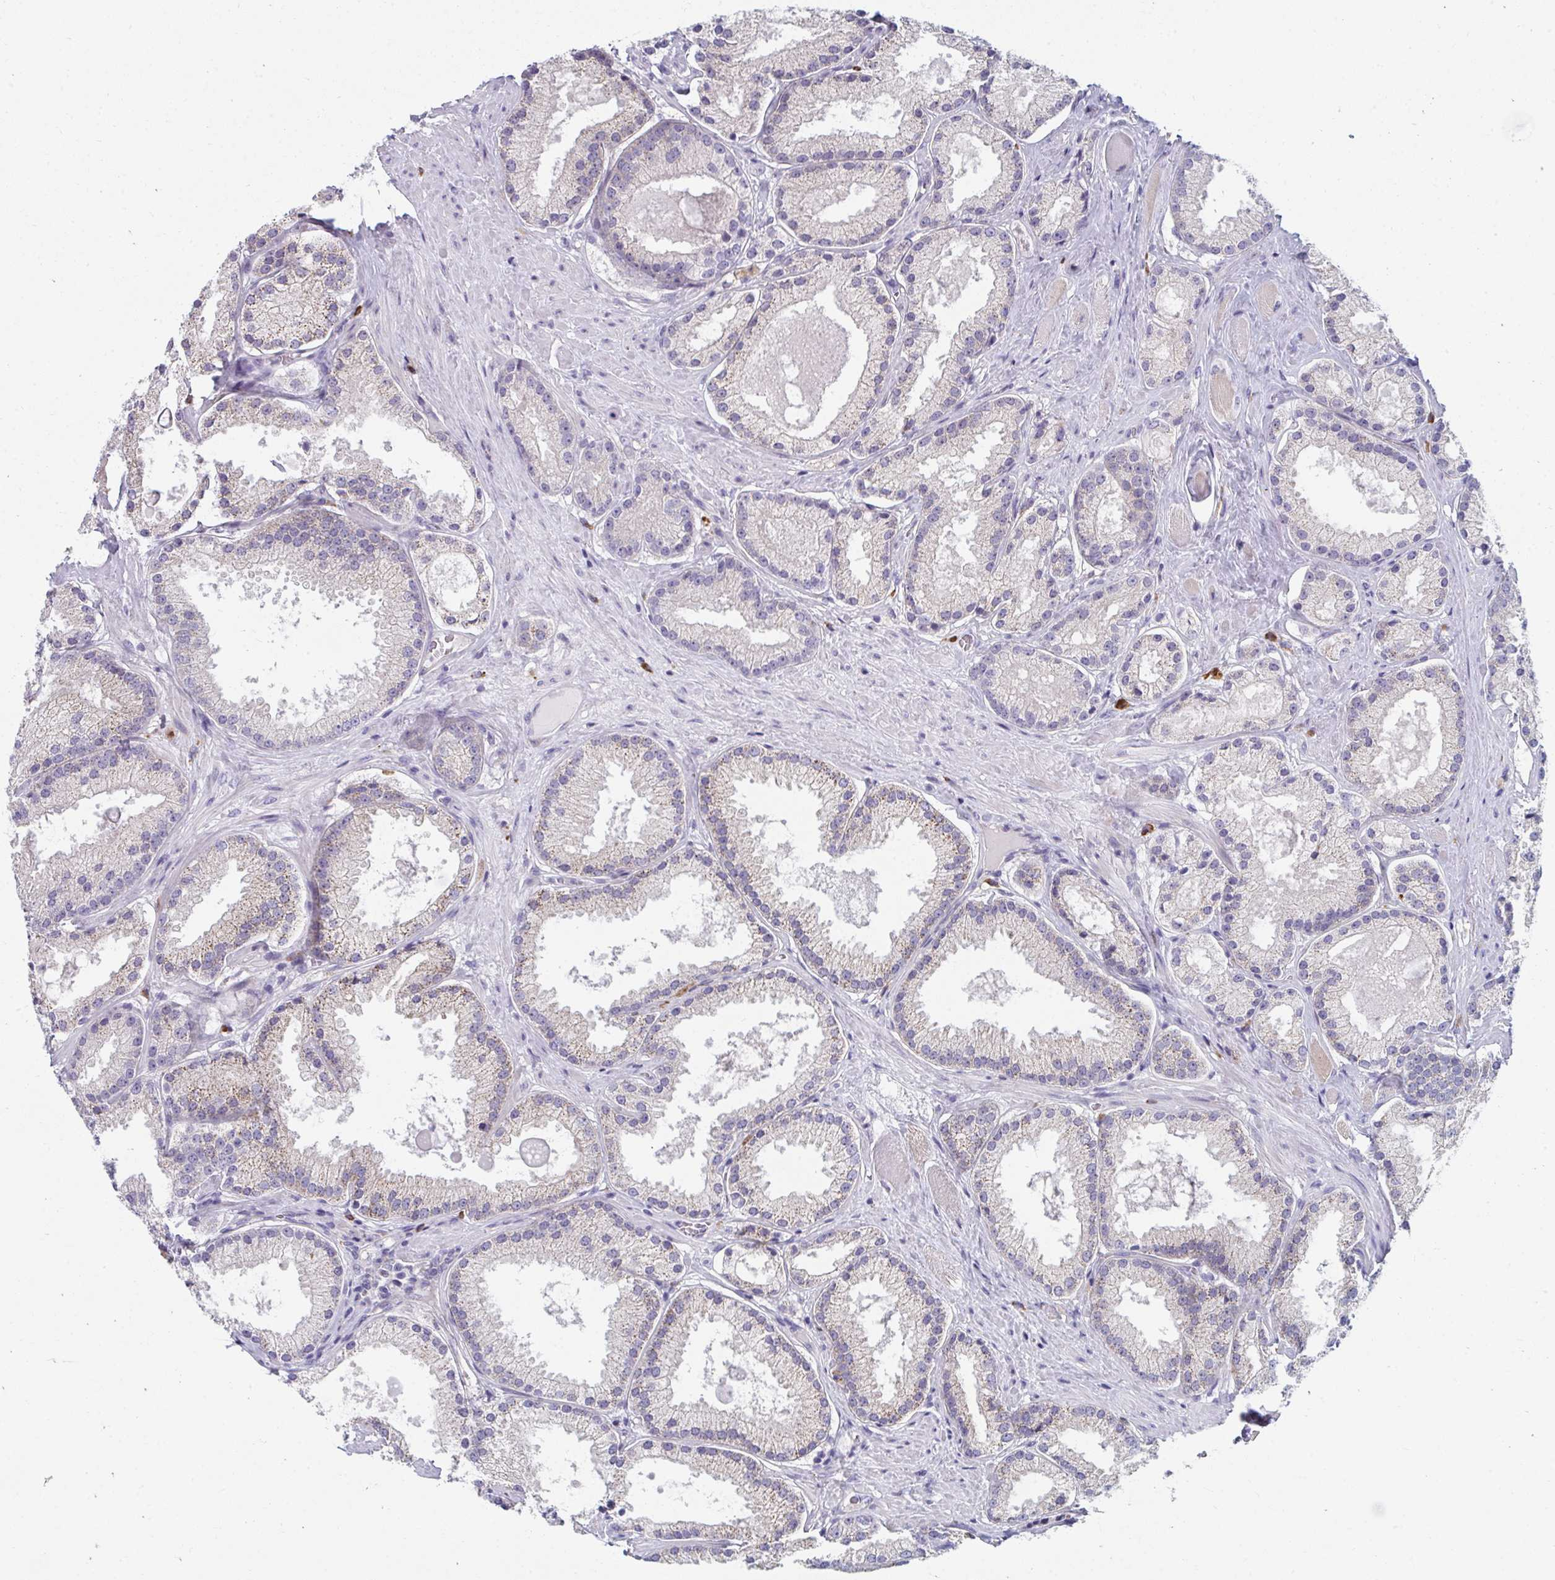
{"staining": {"intensity": "weak", "quantity": "<25%", "location": "cytoplasmic/membranous"}, "tissue": "prostate cancer", "cell_type": "Tumor cells", "image_type": "cancer", "snomed": [{"axis": "morphology", "description": "Adenocarcinoma, High grade"}, {"axis": "topography", "description": "Prostate"}], "caption": "Immunohistochemical staining of human adenocarcinoma (high-grade) (prostate) displays no significant positivity in tumor cells.", "gene": "EIF1AD", "patient": {"sex": "male", "age": 68}}